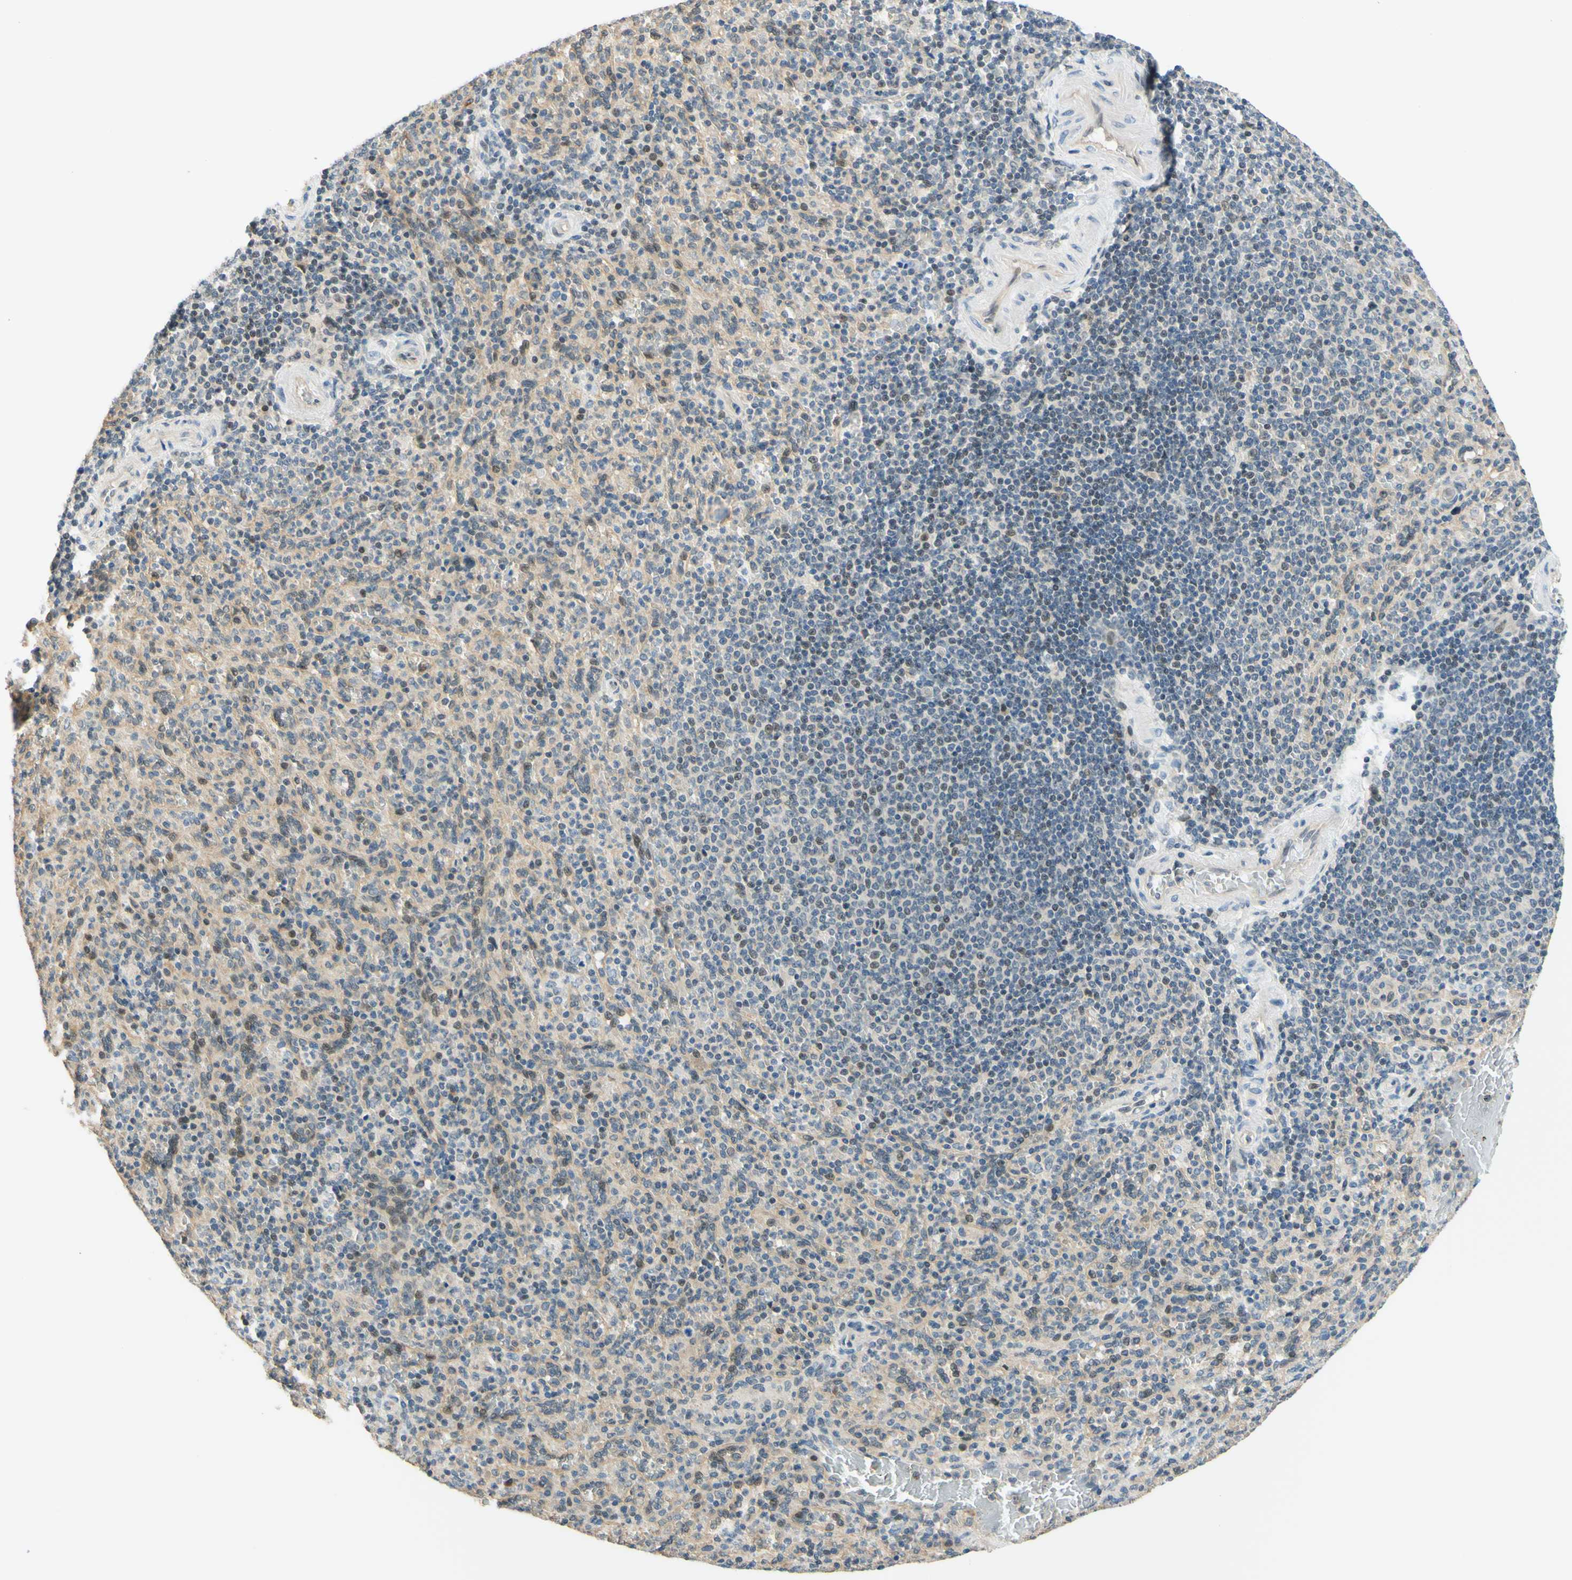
{"staining": {"intensity": "weak", "quantity": "<25%", "location": "nuclear"}, "tissue": "spleen", "cell_type": "Cells in red pulp", "image_type": "normal", "snomed": [{"axis": "morphology", "description": "Normal tissue, NOS"}, {"axis": "topography", "description": "Spleen"}], "caption": "IHC of normal human spleen displays no expression in cells in red pulp.", "gene": "C2CD2L", "patient": {"sex": "male", "age": 36}}